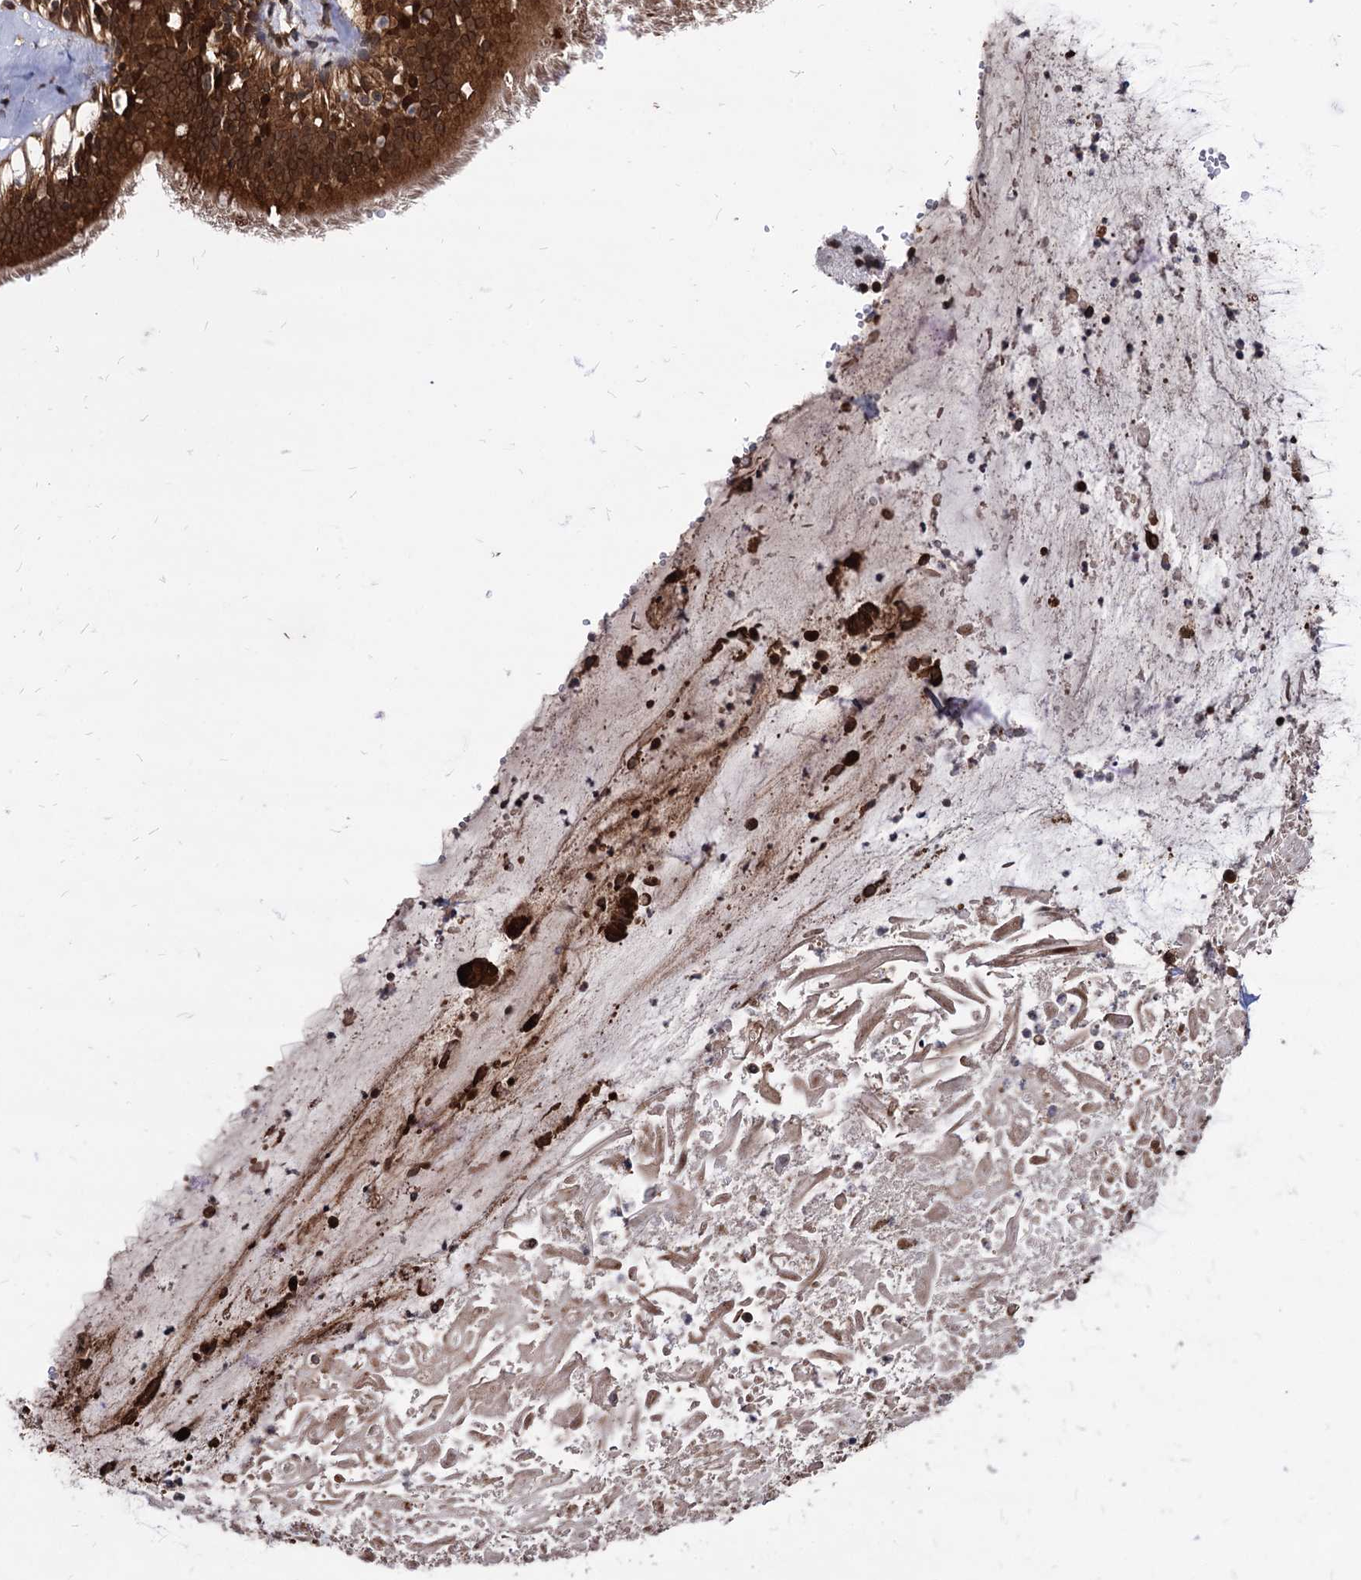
{"staining": {"intensity": "strong", "quantity": ">75%", "location": "cytoplasmic/membranous,nuclear"}, "tissue": "adipose tissue", "cell_type": "Adipocytes", "image_type": "normal", "snomed": [{"axis": "morphology", "description": "Normal tissue, NOS"}, {"axis": "topography", "description": "Lymph node"}, {"axis": "topography", "description": "Cartilage tissue"}, {"axis": "topography", "description": "Bronchus"}], "caption": "Protein analysis of normal adipose tissue demonstrates strong cytoplasmic/membranous,nuclear positivity in approximately >75% of adipocytes. The staining was performed using DAB (3,3'-diaminobenzidine), with brown indicating positive protein expression. Nuclei are stained blue with hematoxylin.", "gene": "ANKRD12", "patient": {"sex": "male", "age": 63}}